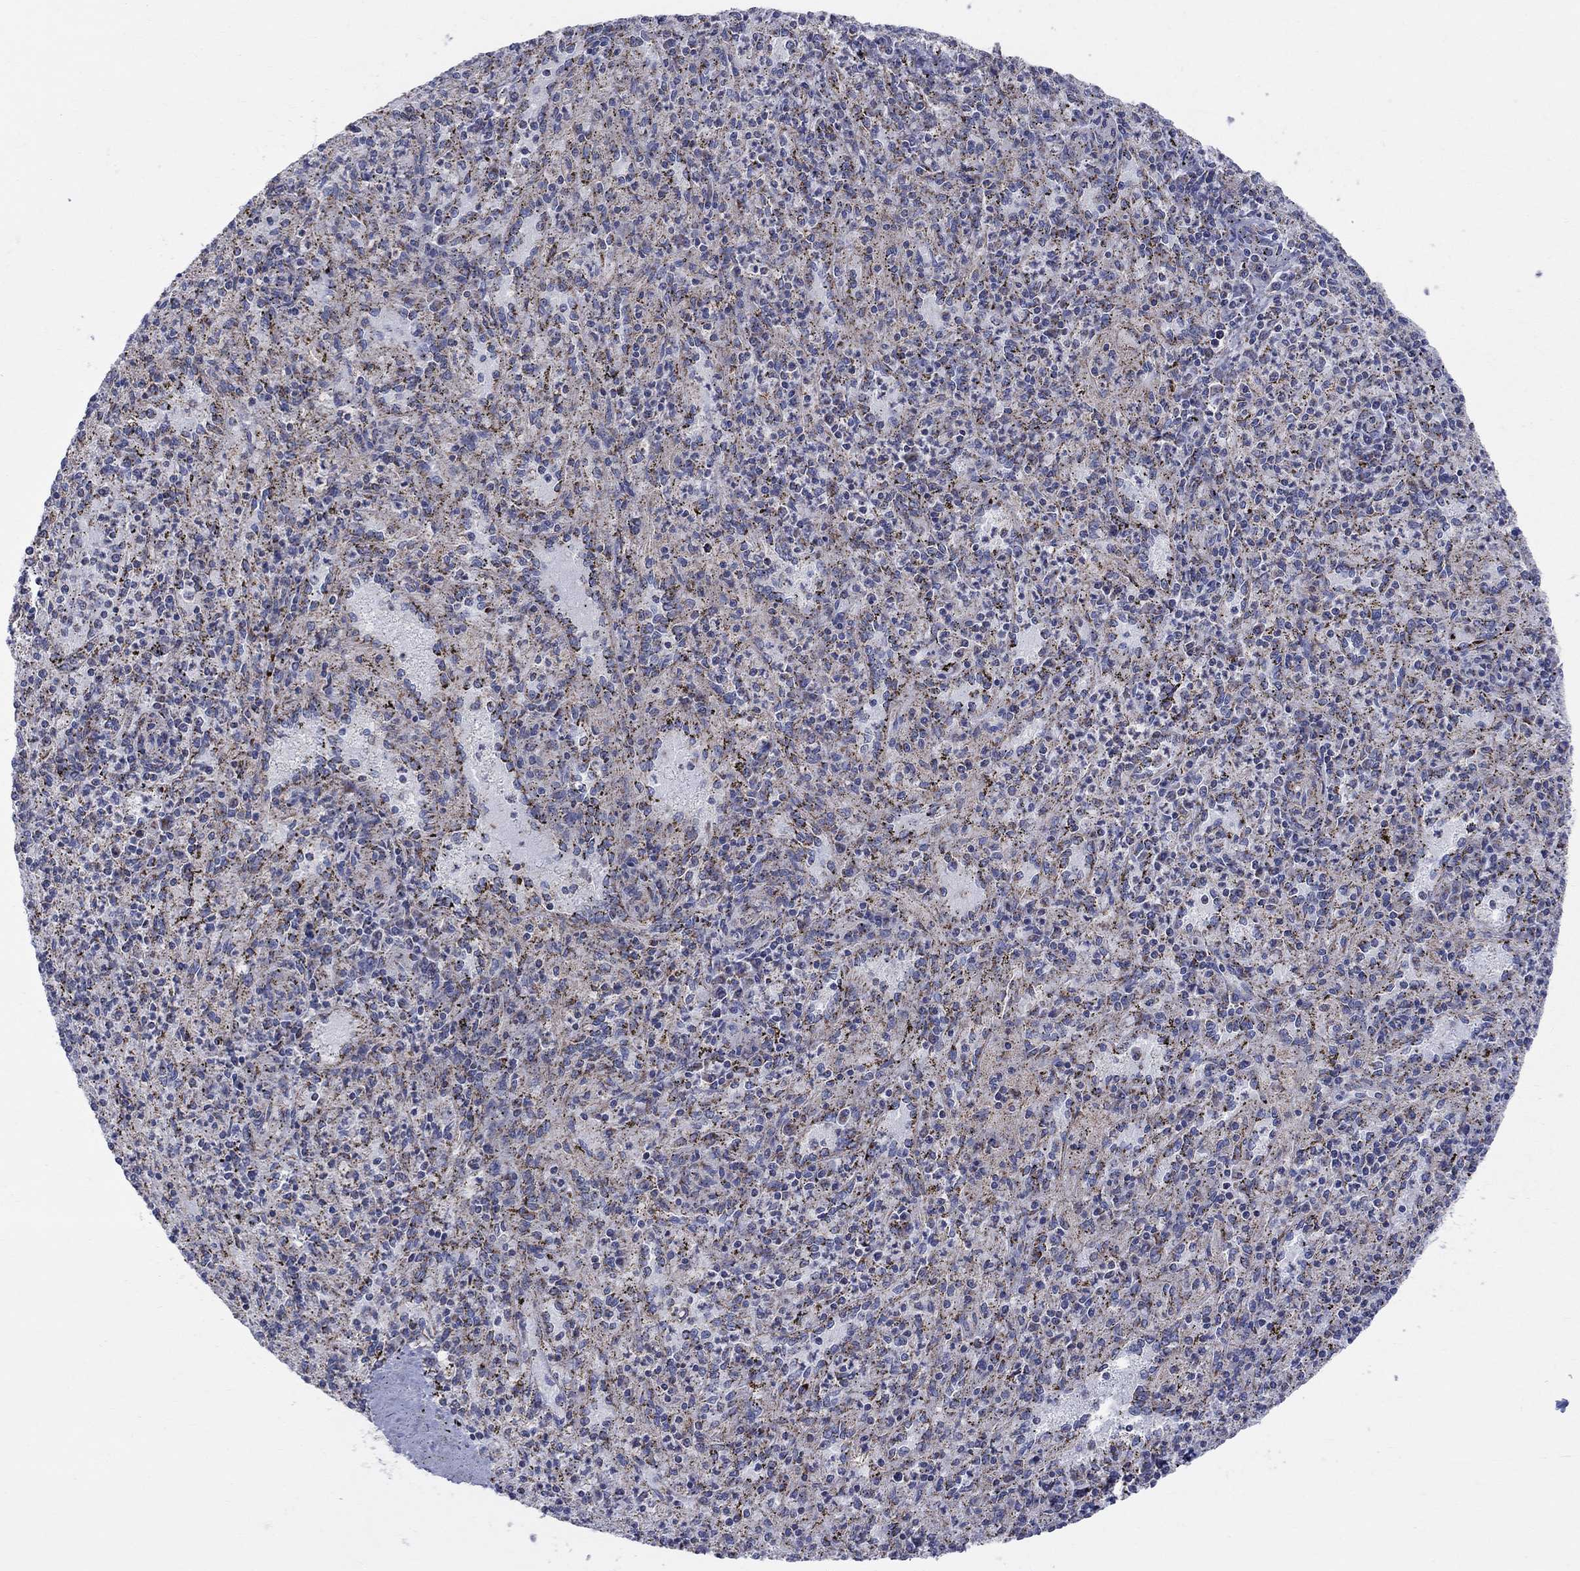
{"staining": {"intensity": "negative", "quantity": "none", "location": "none"}, "tissue": "spleen", "cell_type": "Cells in red pulp", "image_type": "normal", "snomed": [{"axis": "morphology", "description": "Normal tissue, NOS"}, {"axis": "topography", "description": "Spleen"}], "caption": "Immunohistochemistry (IHC) micrograph of benign spleen stained for a protein (brown), which shows no expression in cells in red pulp.", "gene": "KISS1R", "patient": {"sex": "male", "age": 60}}